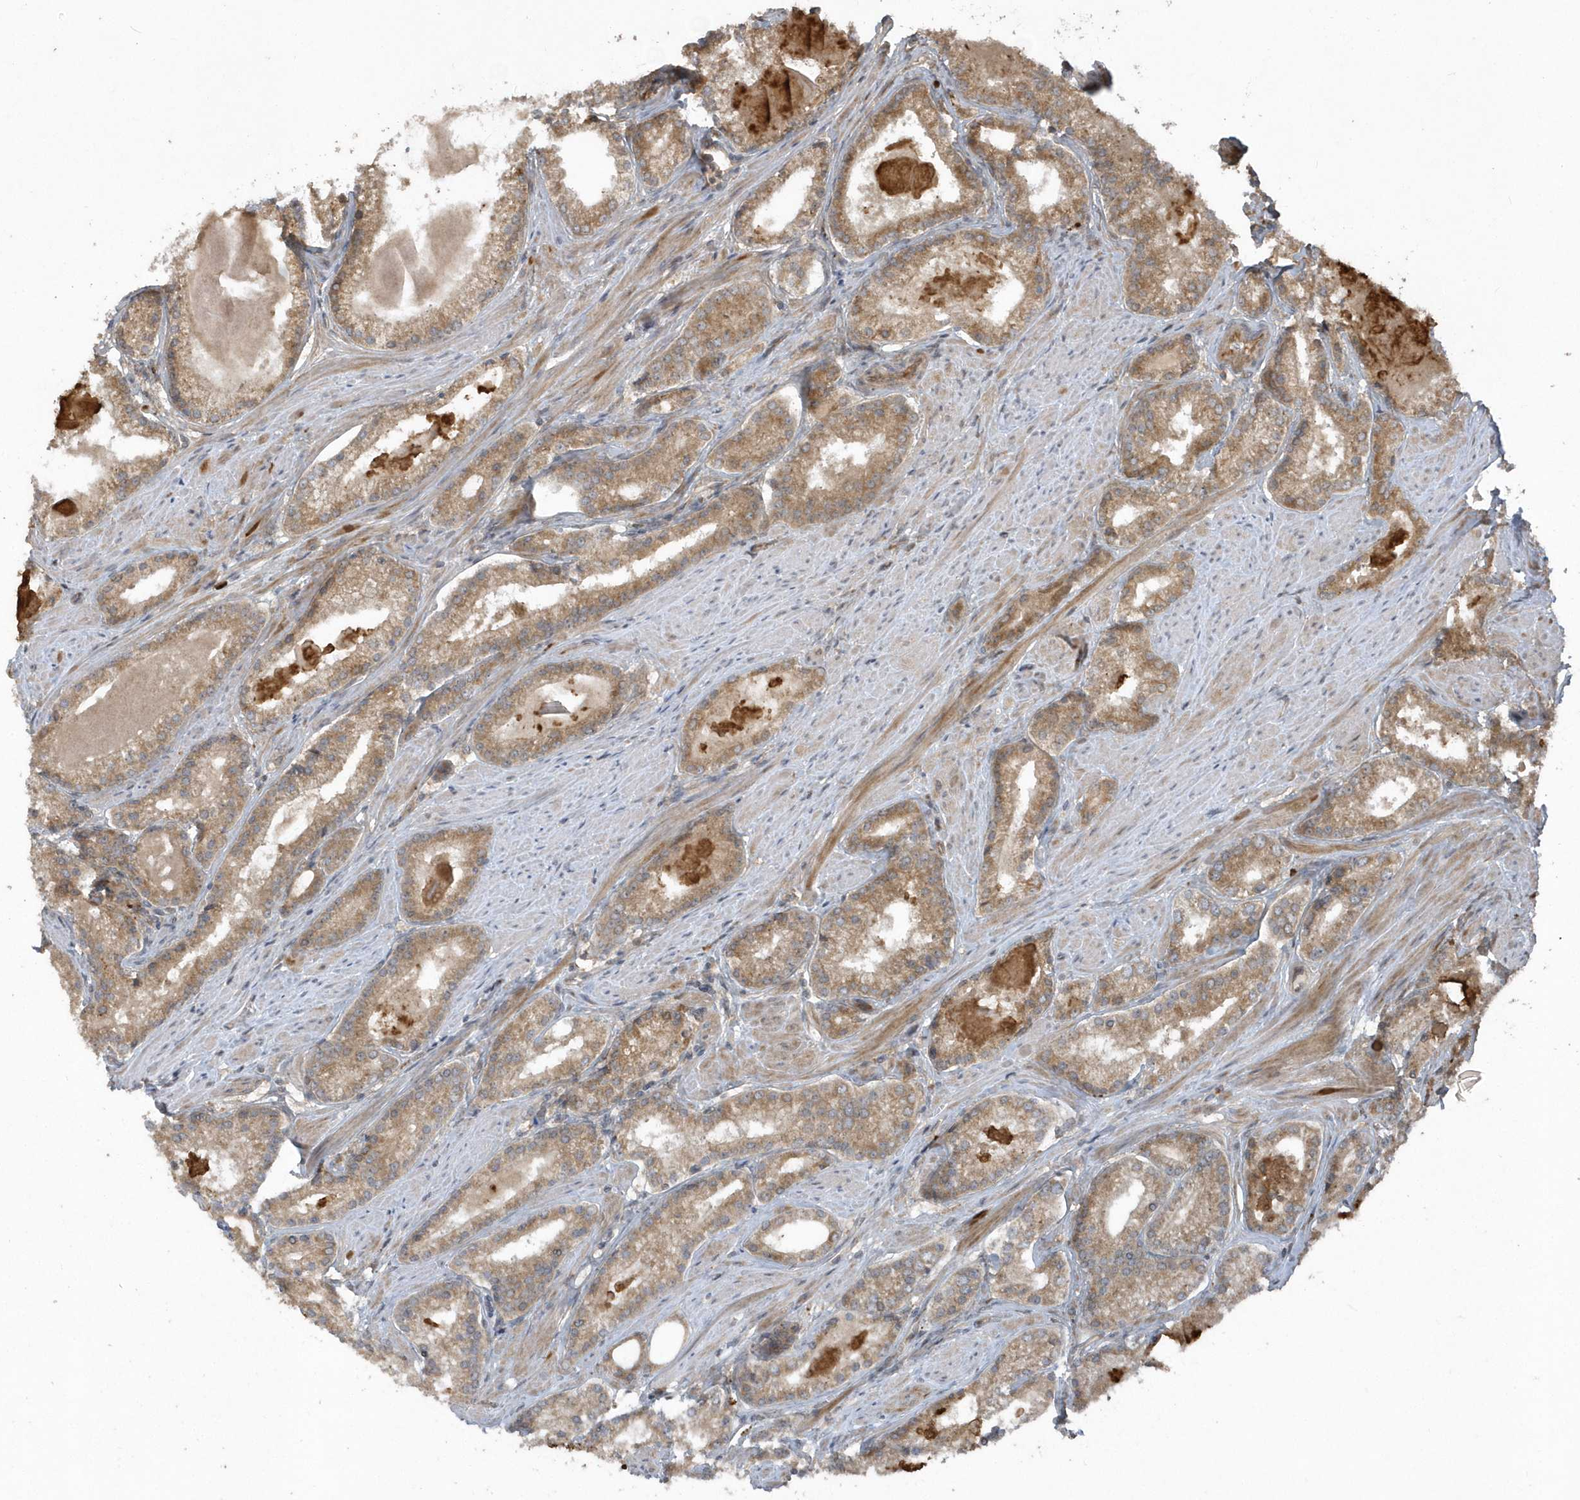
{"staining": {"intensity": "moderate", "quantity": ">75%", "location": "cytoplasmic/membranous"}, "tissue": "prostate cancer", "cell_type": "Tumor cells", "image_type": "cancer", "snomed": [{"axis": "morphology", "description": "Adenocarcinoma, Low grade"}, {"axis": "topography", "description": "Prostate"}], "caption": "Immunohistochemical staining of prostate adenocarcinoma (low-grade) reveals medium levels of moderate cytoplasmic/membranous expression in about >75% of tumor cells.", "gene": "HERPUD1", "patient": {"sex": "male", "age": 54}}